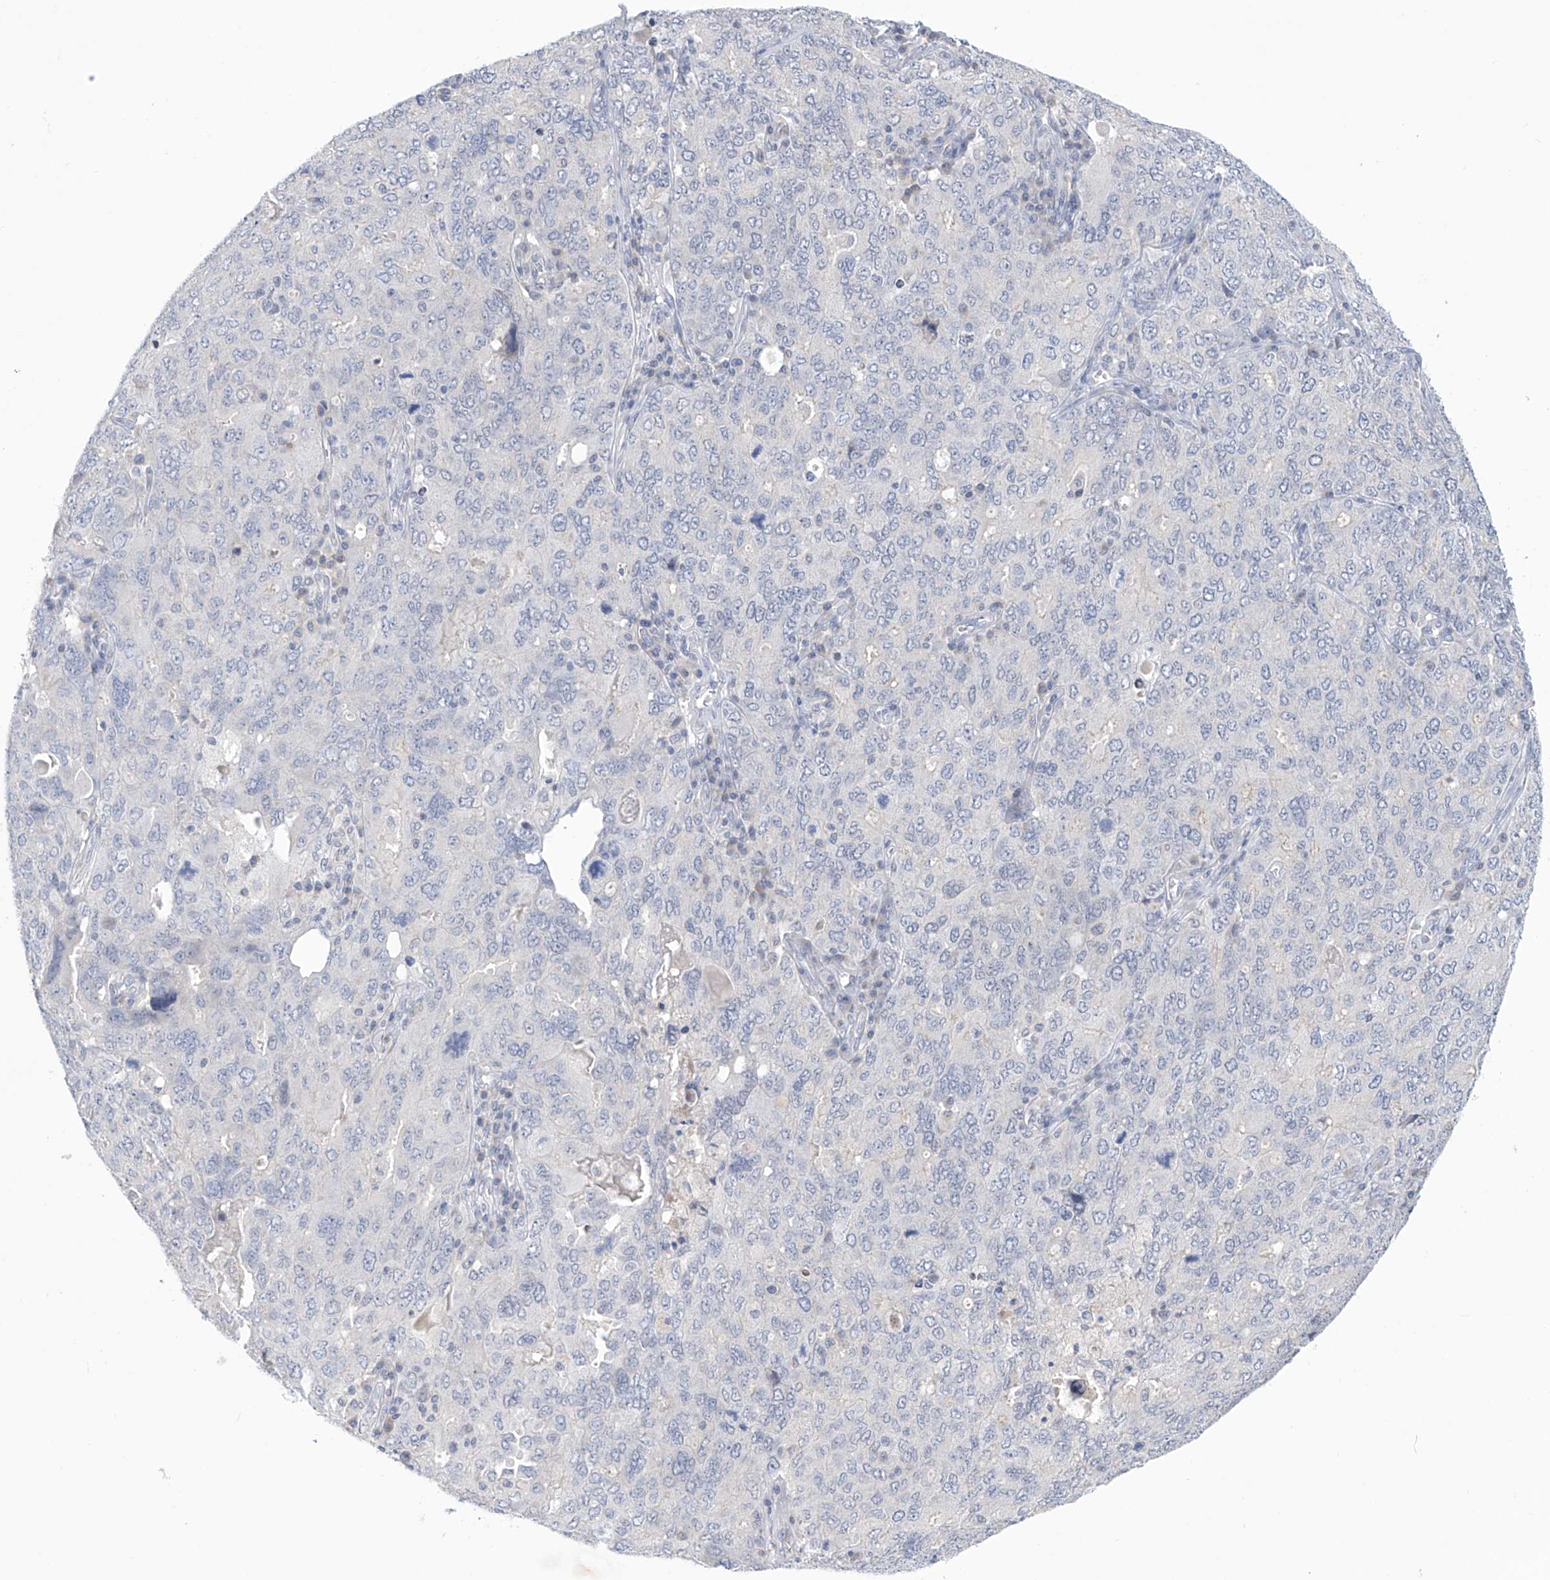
{"staining": {"intensity": "negative", "quantity": "none", "location": "none"}, "tissue": "ovarian cancer", "cell_type": "Tumor cells", "image_type": "cancer", "snomed": [{"axis": "morphology", "description": "Carcinoma, endometroid"}, {"axis": "topography", "description": "Ovary"}], "caption": "Immunohistochemical staining of human ovarian cancer reveals no significant staining in tumor cells. (DAB (3,3'-diaminobenzidine) IHC visualized using brightfield microscopy, high magnification).", "gene": "IBA57", "patient": {"sex": "female", "age": 62}}